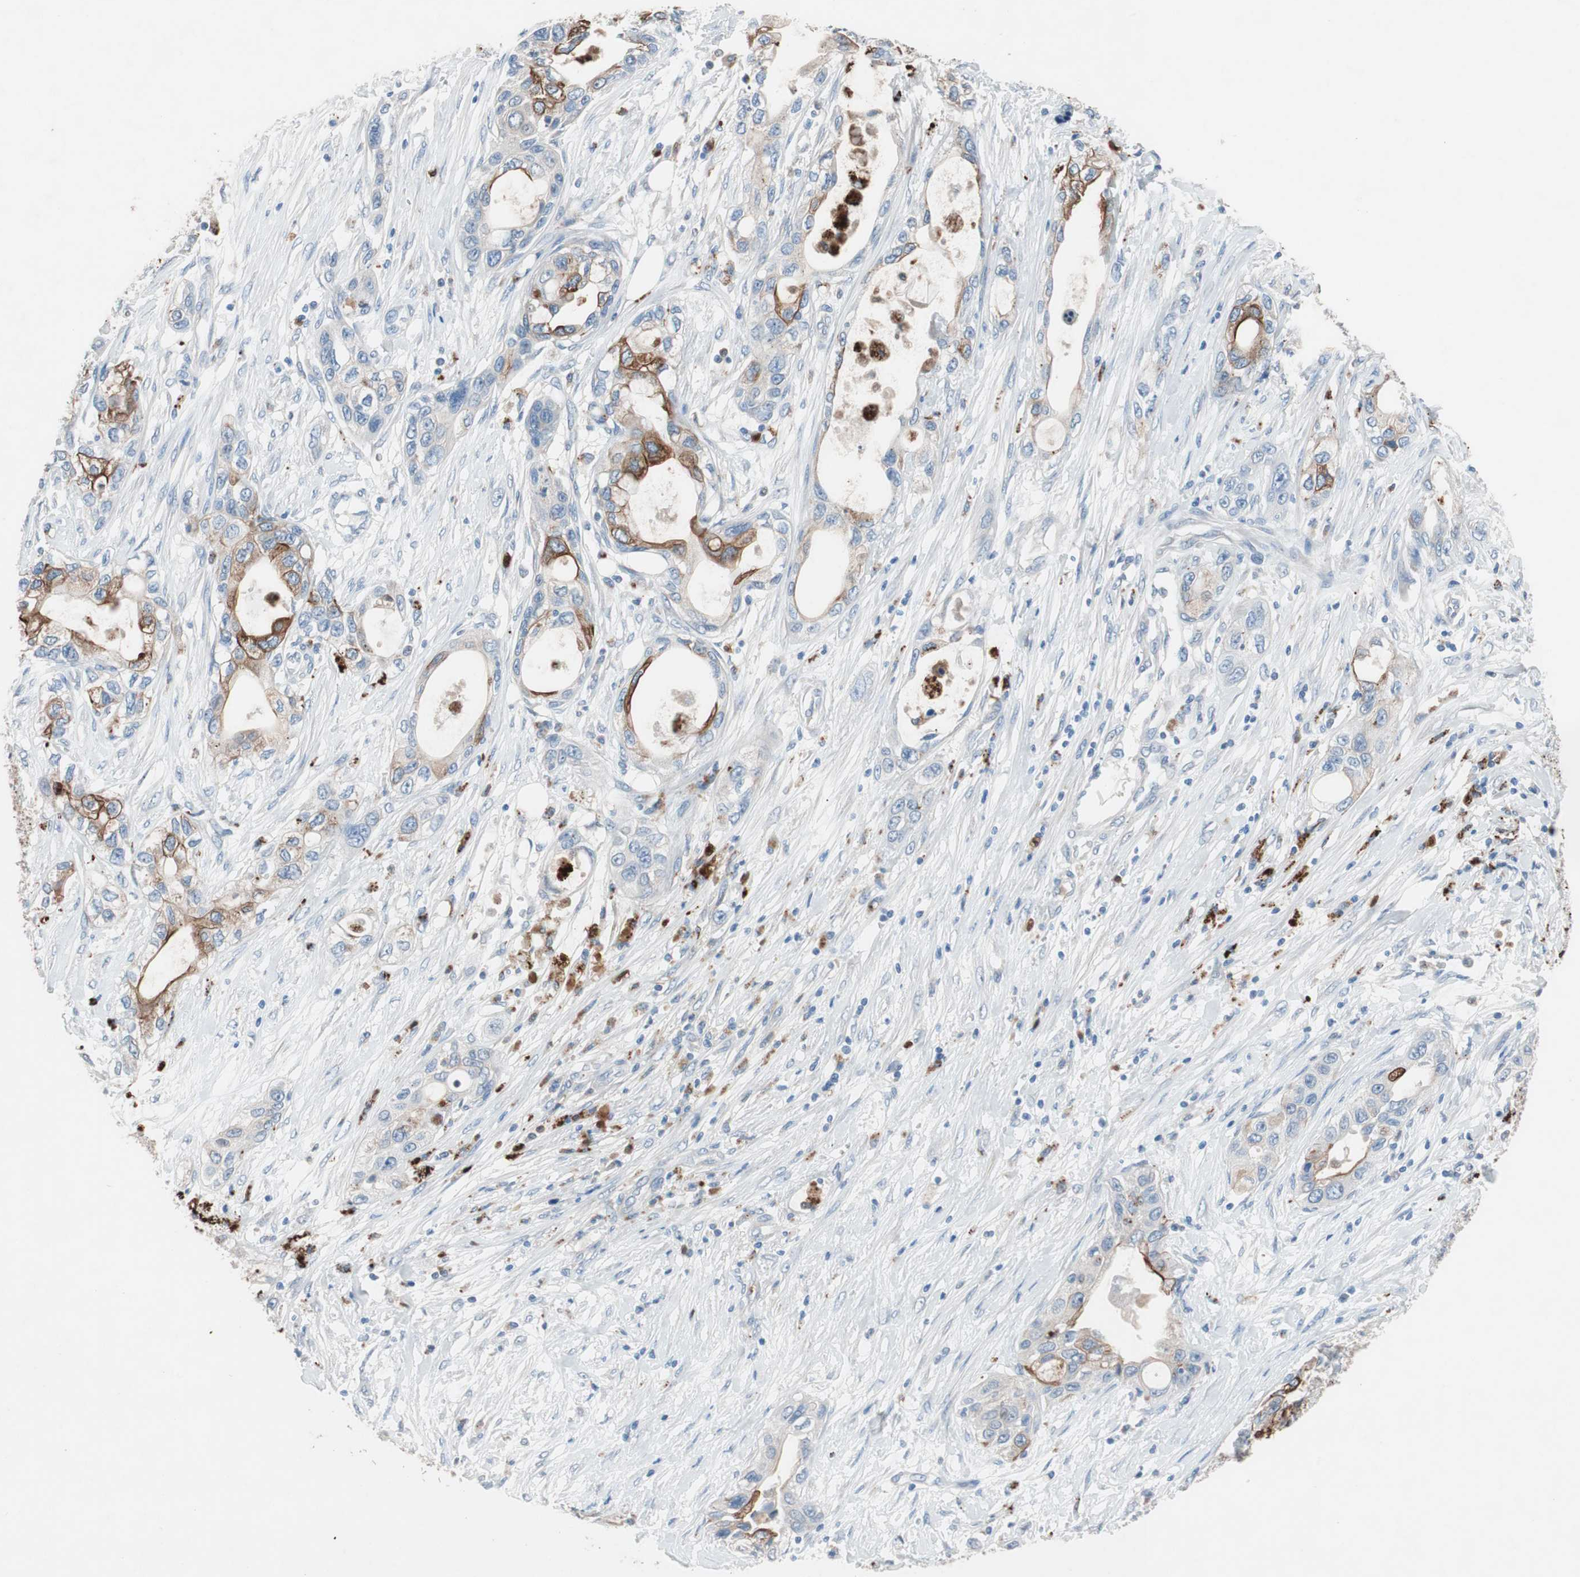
{"staining": {"intensity": "strong", "quantity": "<25%", "location": "cytoplasmic/membranous"}, "tissue": "pancreatic cancer", "cell_type": "Tumor cells", "image_type": "cancer", "snomed": [{"axis": "morphology", "description": "Adenocarcinoma, NOS"}, {"axis": "topography", "description": "Pancreas"}], "caption": "Human adenocarcinoma (pancreatic) stained with a protein marker exhibits strong staining in tumor cells.", "gene": "CLEC4D", "patient": {"sex": "female", "age": 70}}